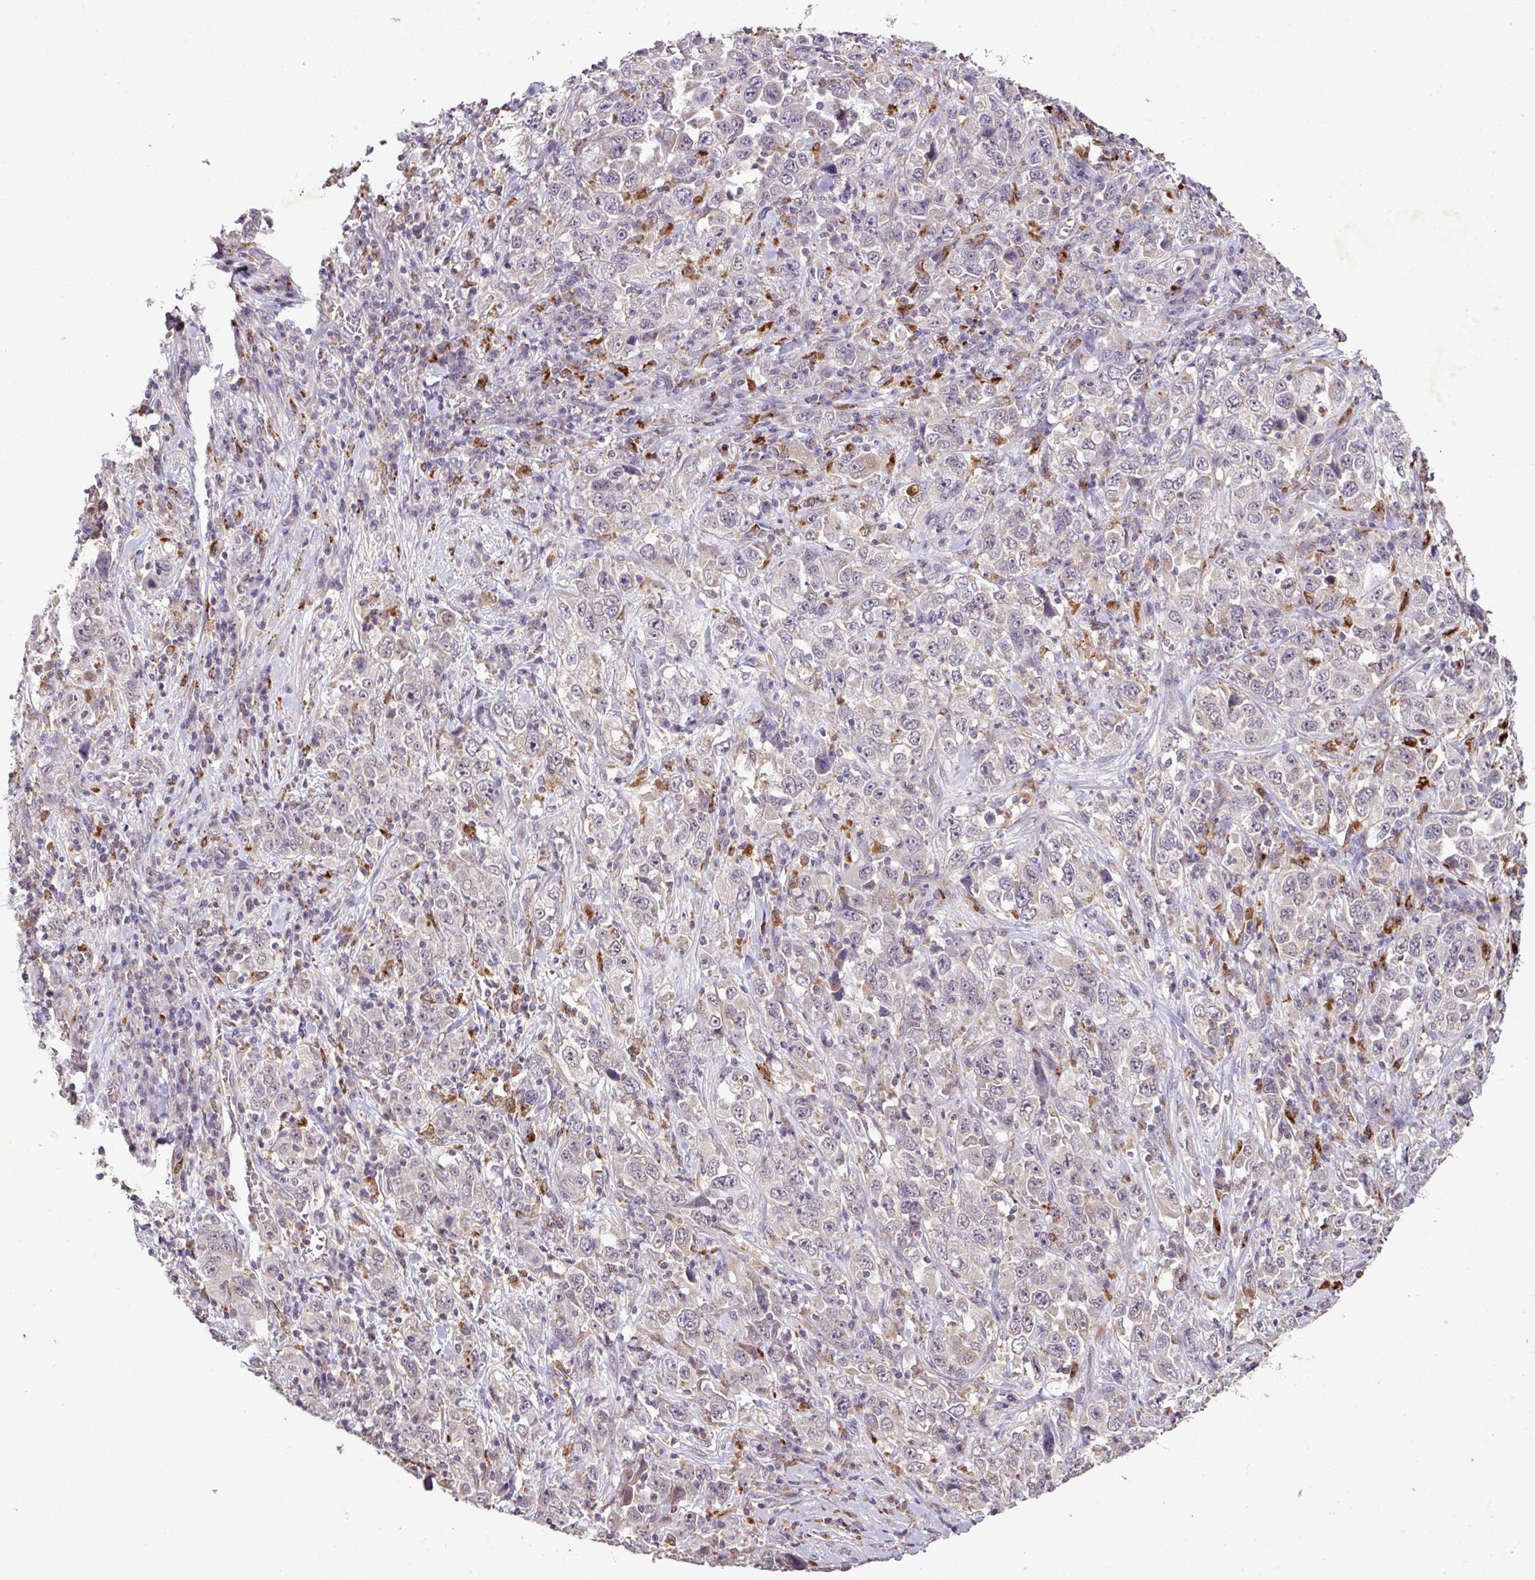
{"staining": {"intensity": "weak", "quantity": "<25%", "location": "cytoplasmic/membranous"}, "tissue": "stomach cancer", "cell_type": "Tumor cells", "image_type": "cancer", "snomed": [{"axis": "morphology", "description": "Normal tissue, NOS"}, {"axis": "morphology", "description": "Adenocarcinoma, NOS"}, {"axis": "topography", "description": "Stomach, upper"}, {"axis": "topography", "description": "Stomach"}], "caption": "DAB immunohistochemical staining of human stomach cancer (adenocarcinoma) reveals no significant staining in tumor cells. The staining was performed using DAB to visualize the protein expression in brown, while the nuclei were stained in blue with hematoxylin (Magnification: 20x).", "gene": "SMCO4", "patient": {"sex": "male", "age": 59}}